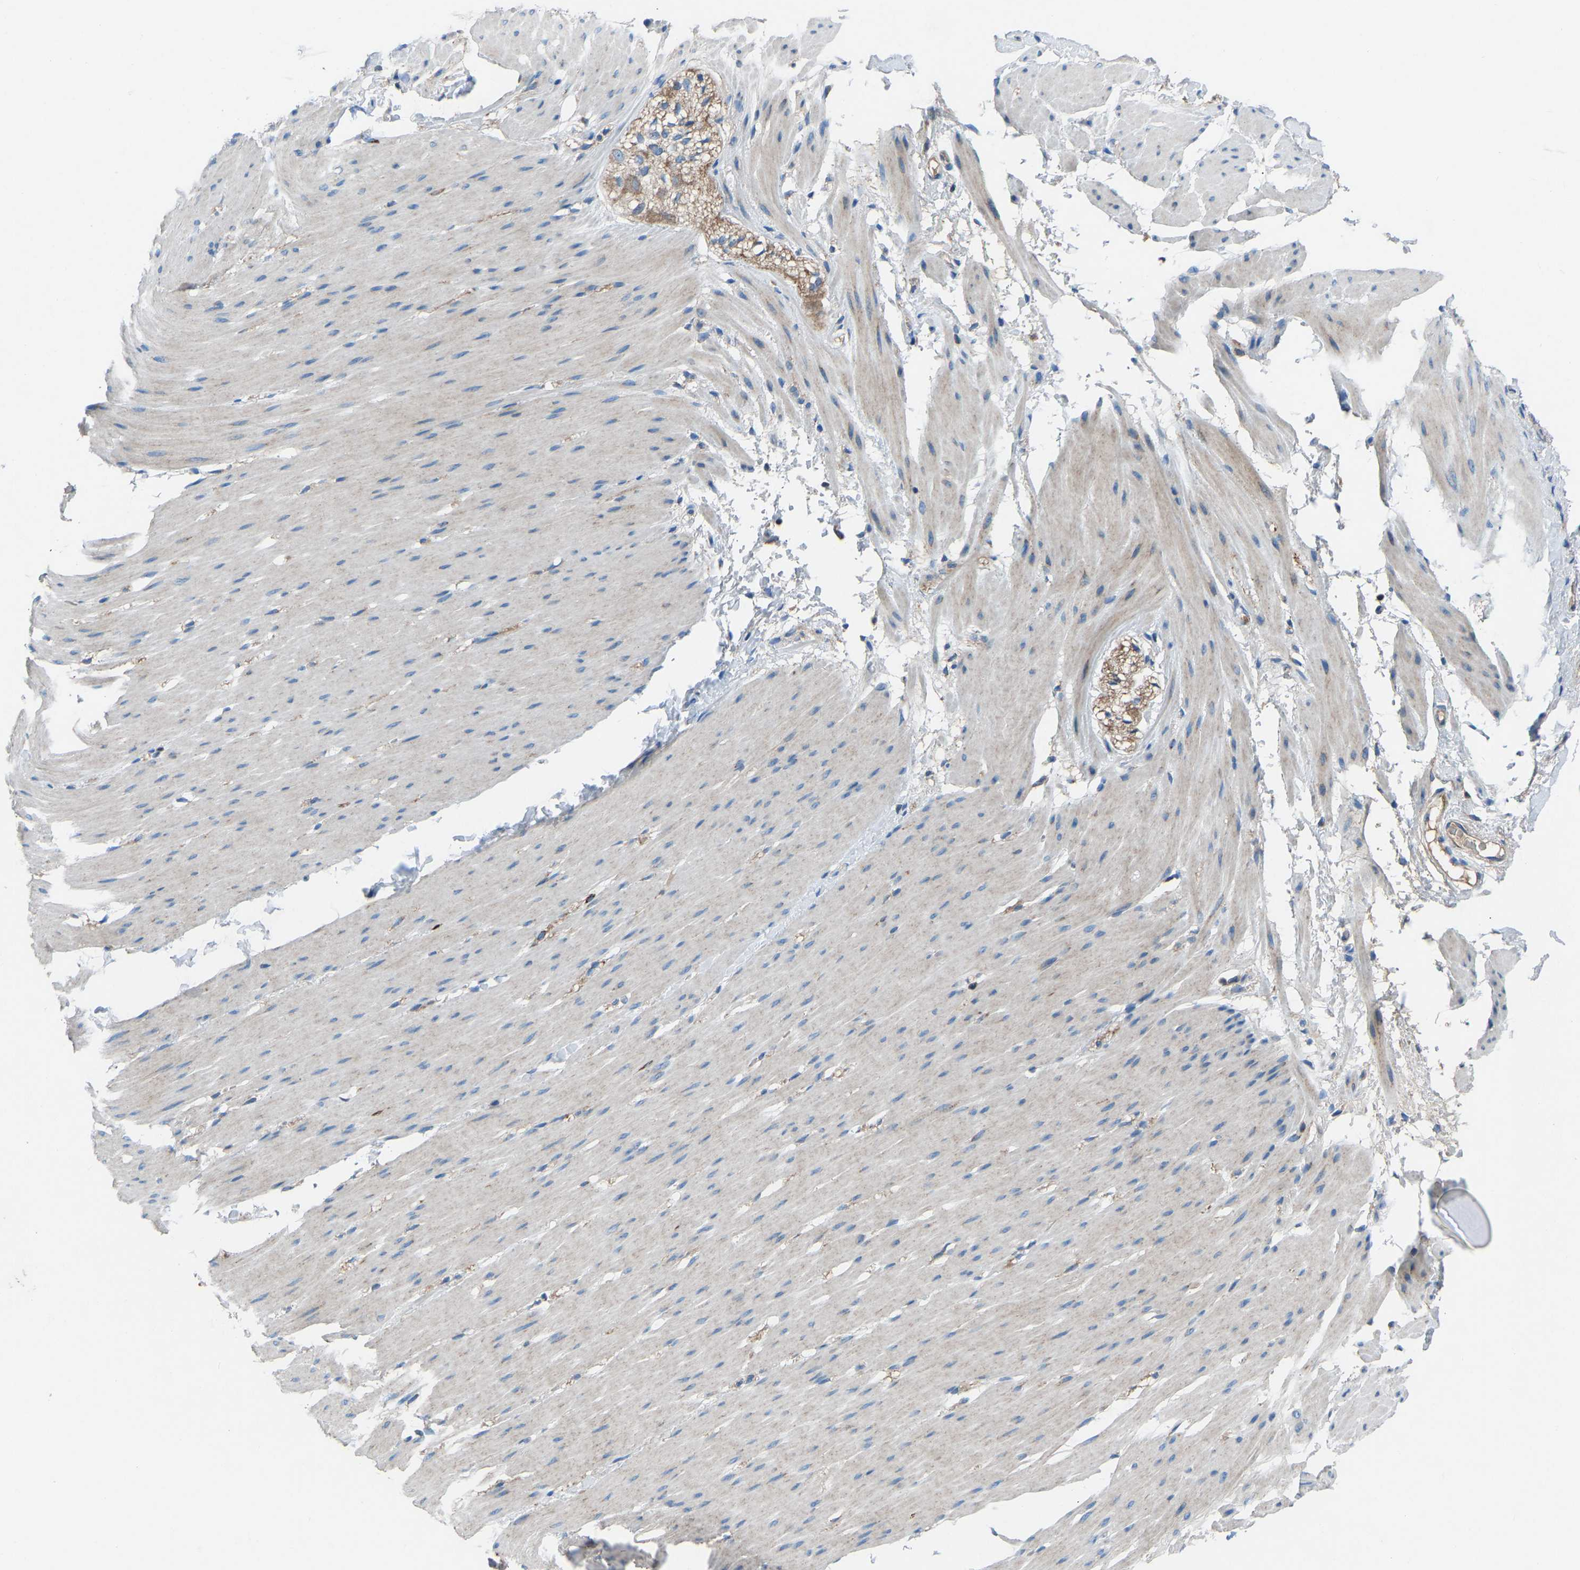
{"staining": {"intensity": "weak", "quantity": ">75%", "location": "cytoplasmic/membranous"}, "tissue": "smooth muscle", "cell_type": "Smooth muscle cells", "image_type": "normal", "snomed": [{"axis": "morphology", "description": "Normal tissue, NOS"}, {"axis": "topography", "description": "Smooth muscle"}, {"axis": "topography", "description": "Colon"}], "caption": "Weak cytoplasmic/membranous protein staining is present in approximately >75% of smooth muscle cells in smooth muscle. (DAB = brown stain, brightfield microscopy at high magnification).", "gene": "GRK6", "patient": {"sex": "male", "age": 67}}